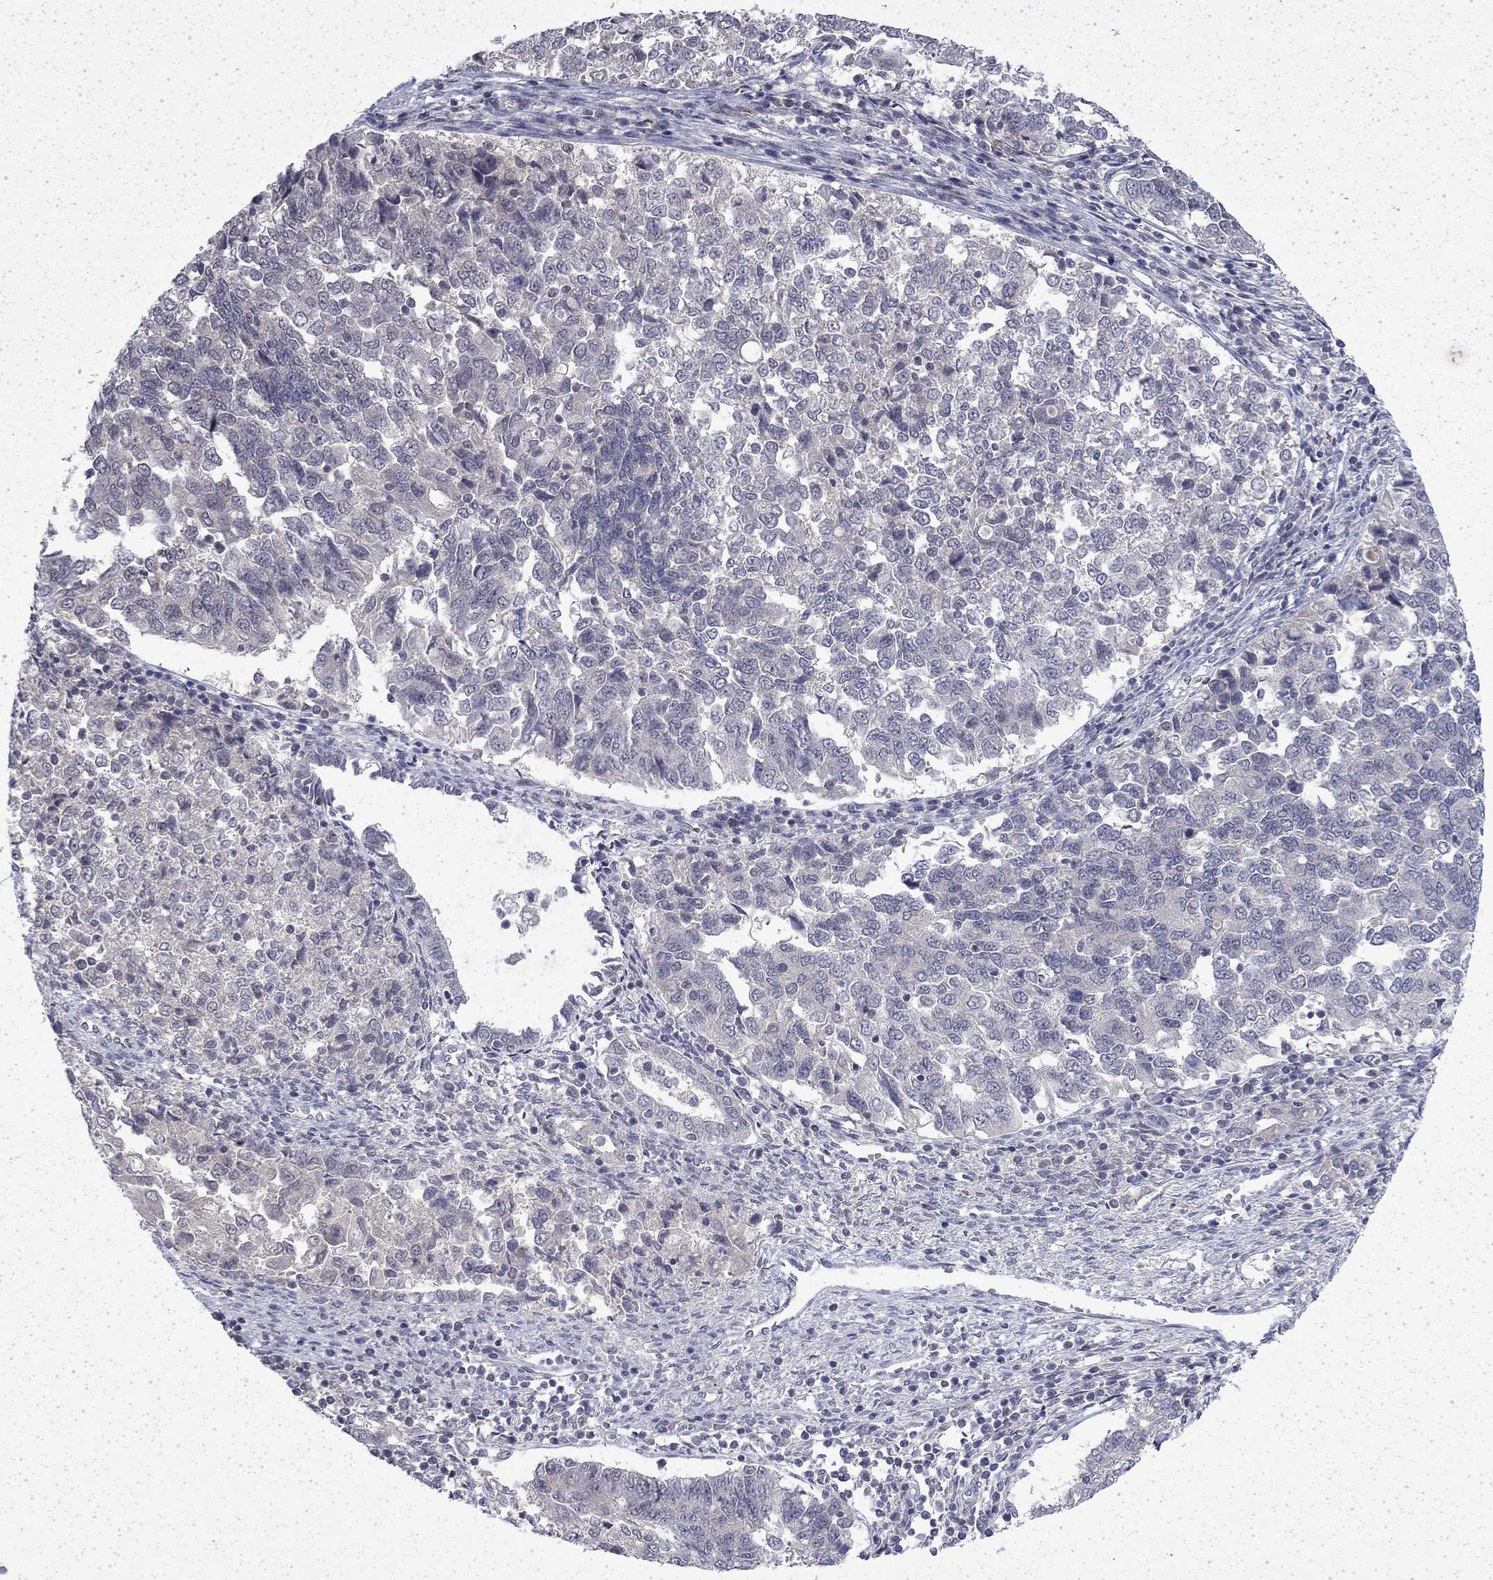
{"staining": {"intensity": "negative", "quantity": "none", "location": "none"}, "tissue": "endometrial cancer", "cell_type": "Tumor cells", "image_type": "cancer", "snomed": [{"axis": "morphology", "description": "Adenocarcinoma, NOS"}, {"axis": "topography", "description": "Endometrium"}], "caption": "This is an immunohistochemistry (IHC) histopathology image of endometrial cancer (adenocarcinoma). There is no expression in tumor cells.", "gene": "CHAT", "patient": {"sex": "female", "age": 43}}